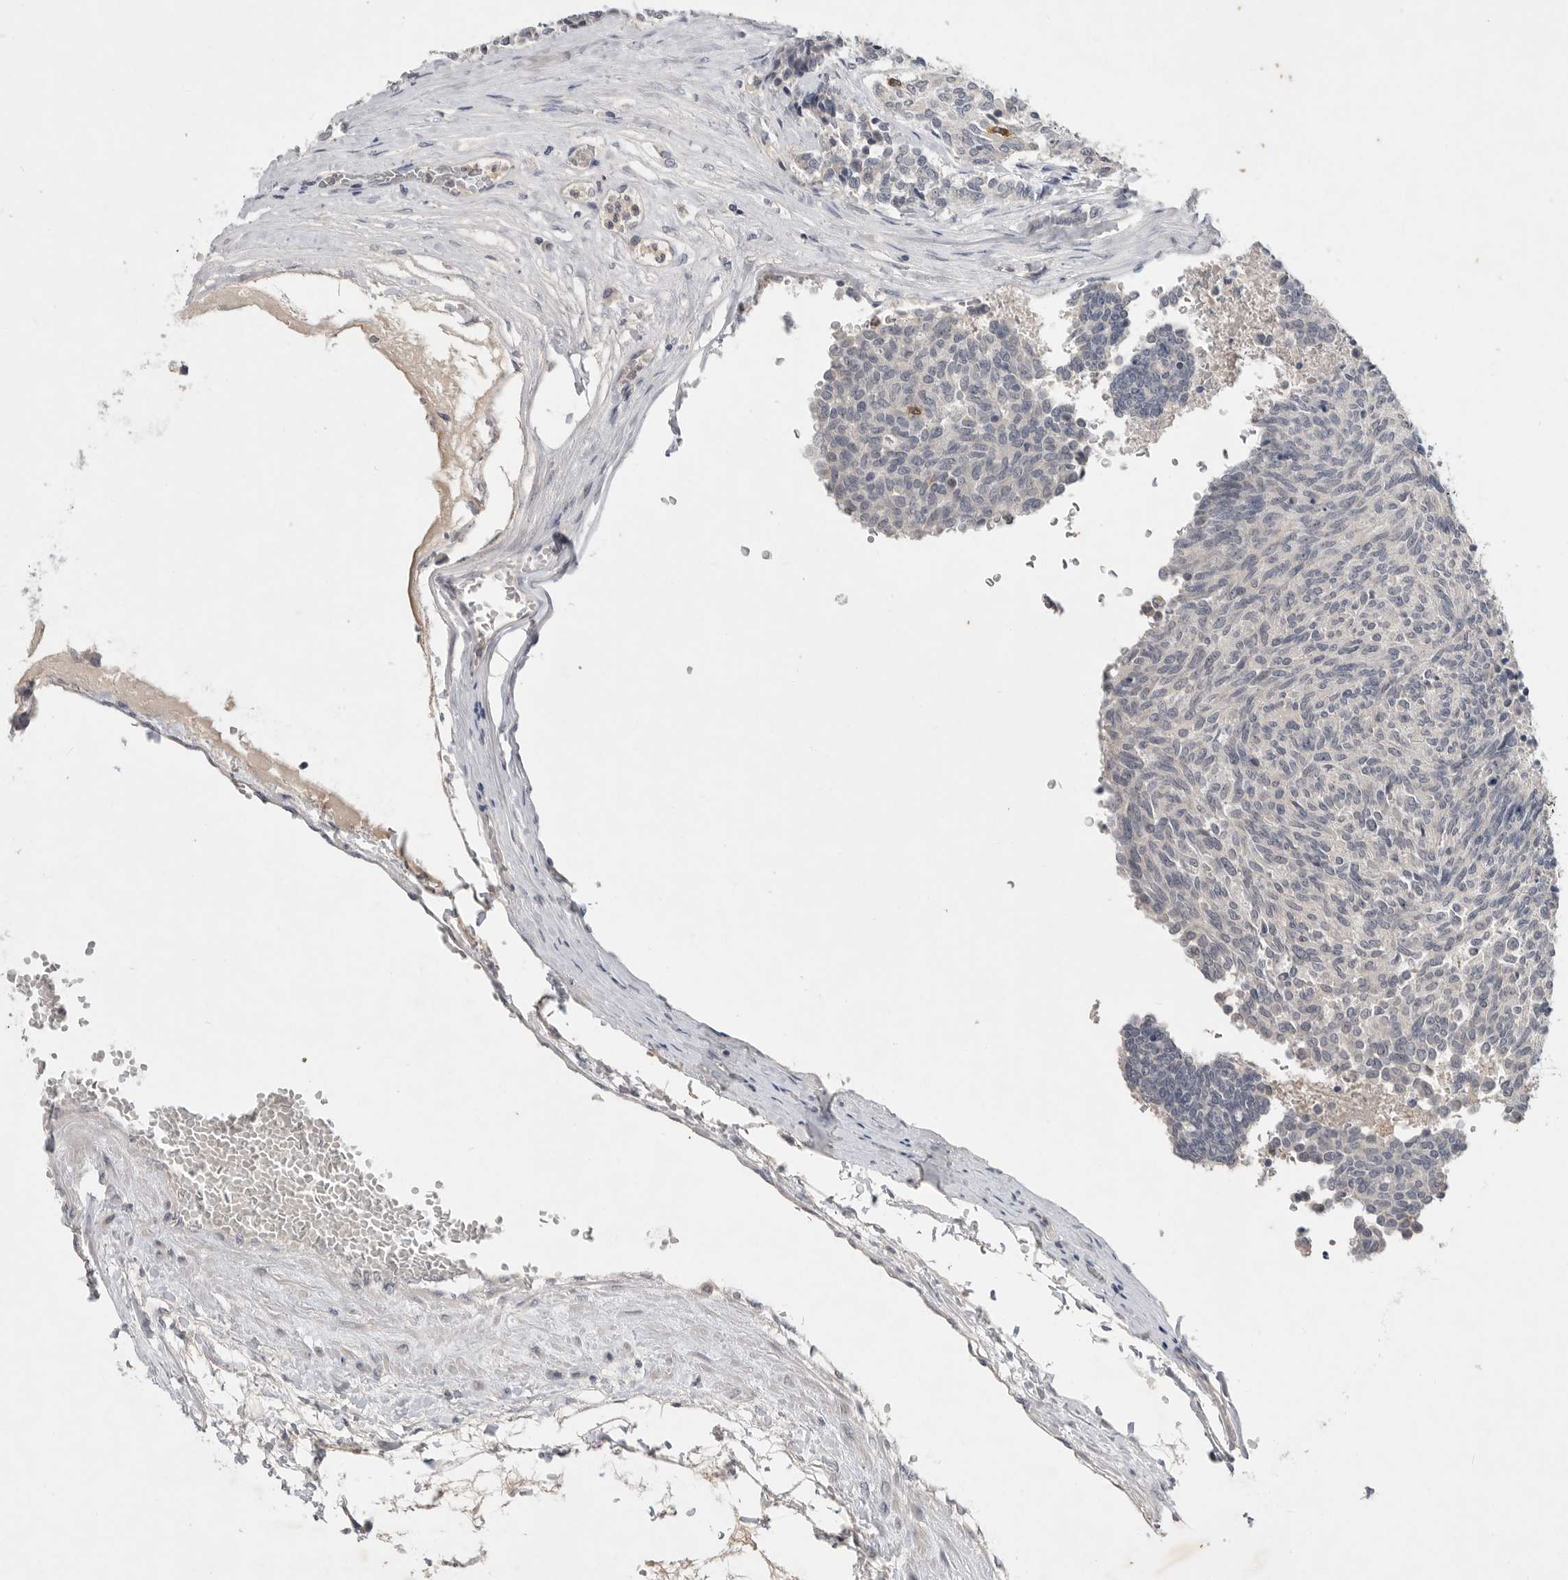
{"staining": {"intensity": "negative", "quantity": "none", "location": "none"}, "tissue": "carcinoid", "cell_type": "Tumor cells", "image_type": "cancer", "snomed": [{"axis": "morphology", "description": "Carcinoid, malignant, NOS"}, {"axis": "topography", "description": "Pancreas"}], "caption": "High magnification brightfield microscopy of carcinoid (malignant) stained with DAB (3,3'-diaminobenzidine) (brown) and counterstained with hematoxylin (blue): tumor cells show no significant expression.", "gene": "ITGAD", "patient": {"sex": "female", "age": 54}}